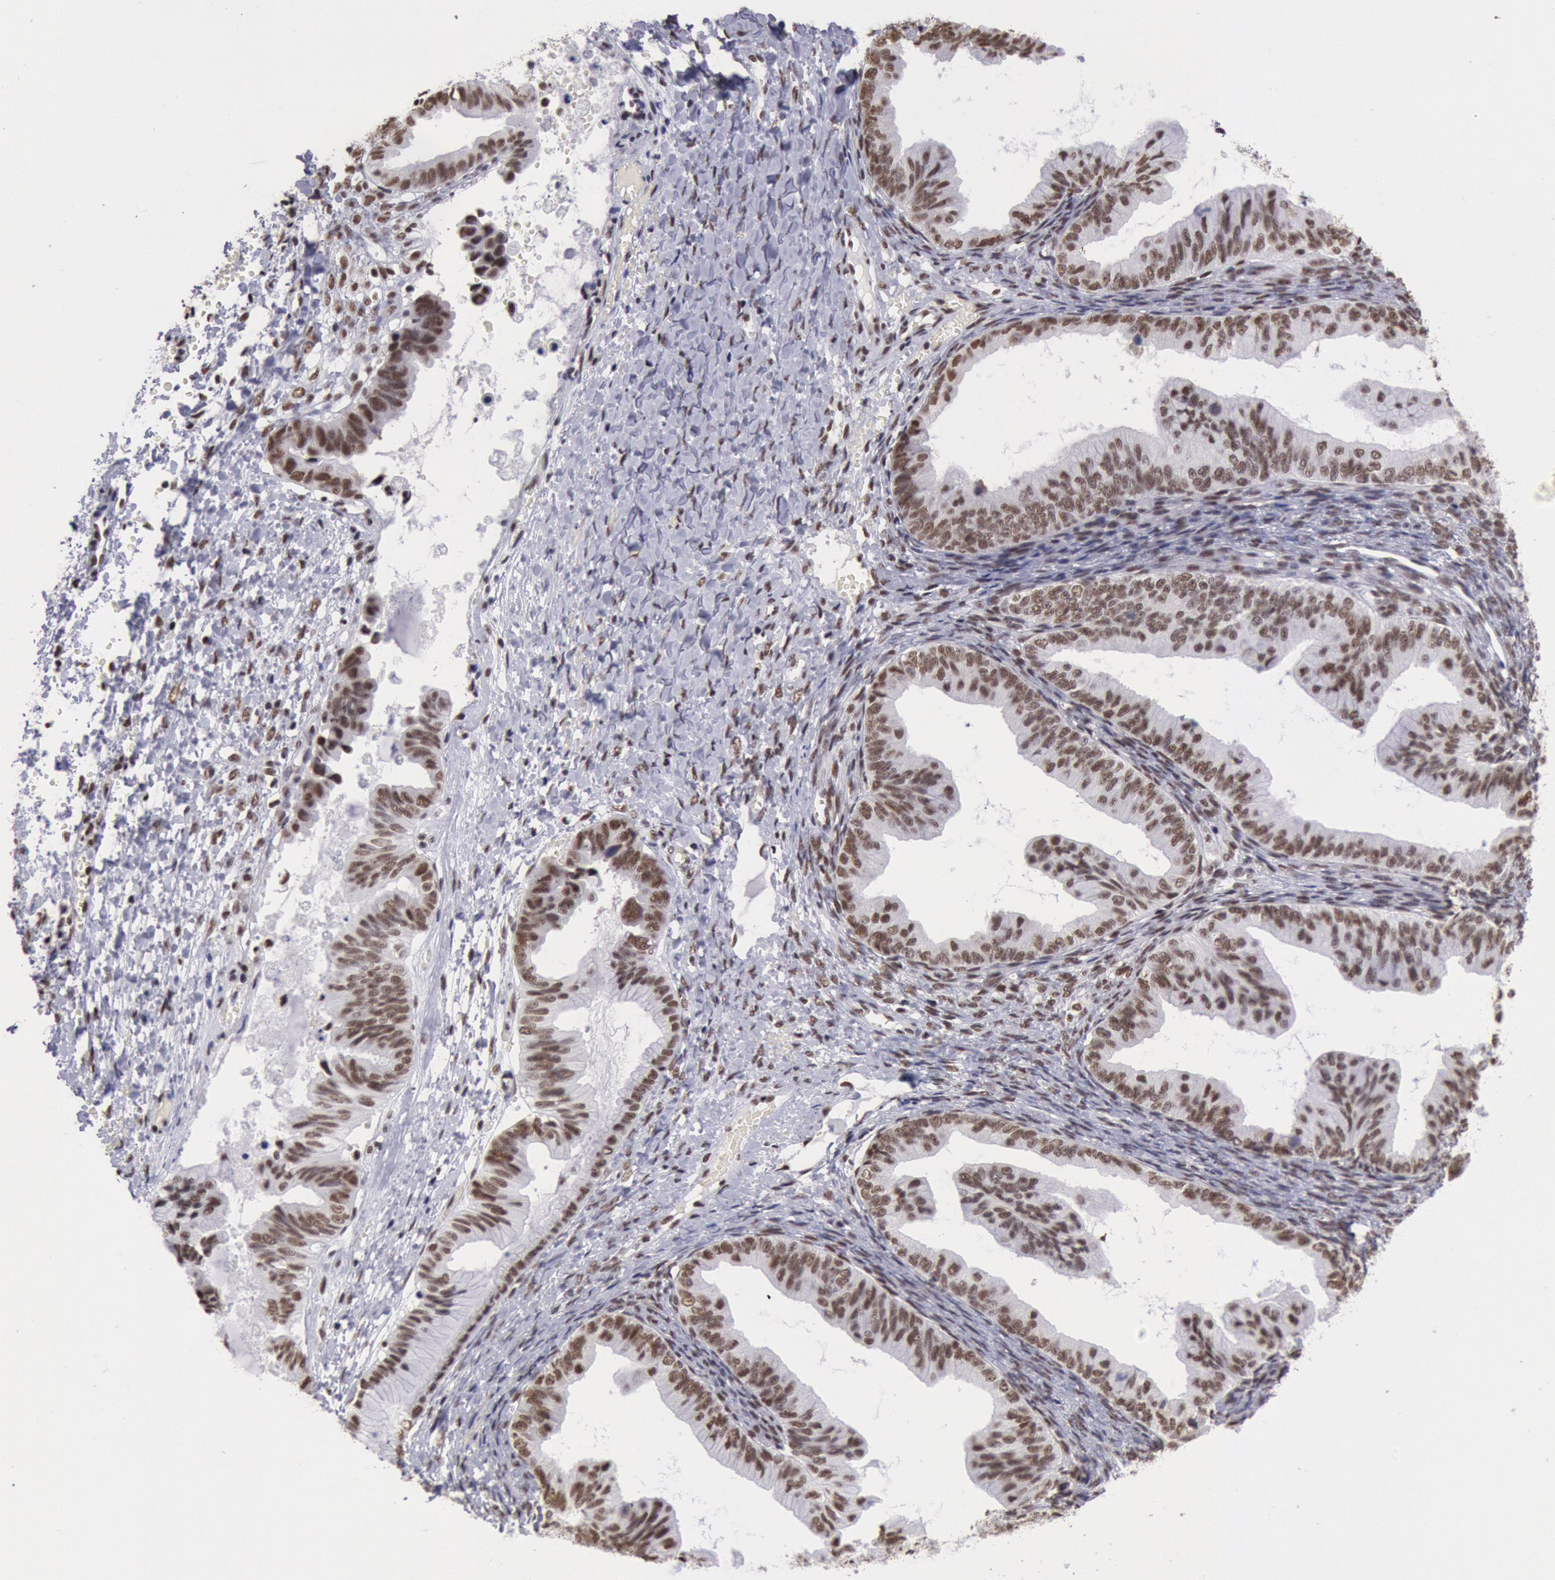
{"staining": {"intensity": "moderate", "quantity": ">75%", "location": "nuclear"}, "tissue": "ovarian cancer", "cell_type": "Tumor cells", "image_type": "cancer", "snomed": [{"axis": "morphology", "description": "Cystadenocarcinoma, mucinous, NOS"}, {"axis": "topography", "description": "Ovary"}], "caption": "There is medium levels of moderate nuclear staining in tumor cells of ovarian cancer, as demonstrated by immunohistochemical staining (brown color).", "gene": "SNRPD3", "patient": {"sex": "female", "age": 36}}